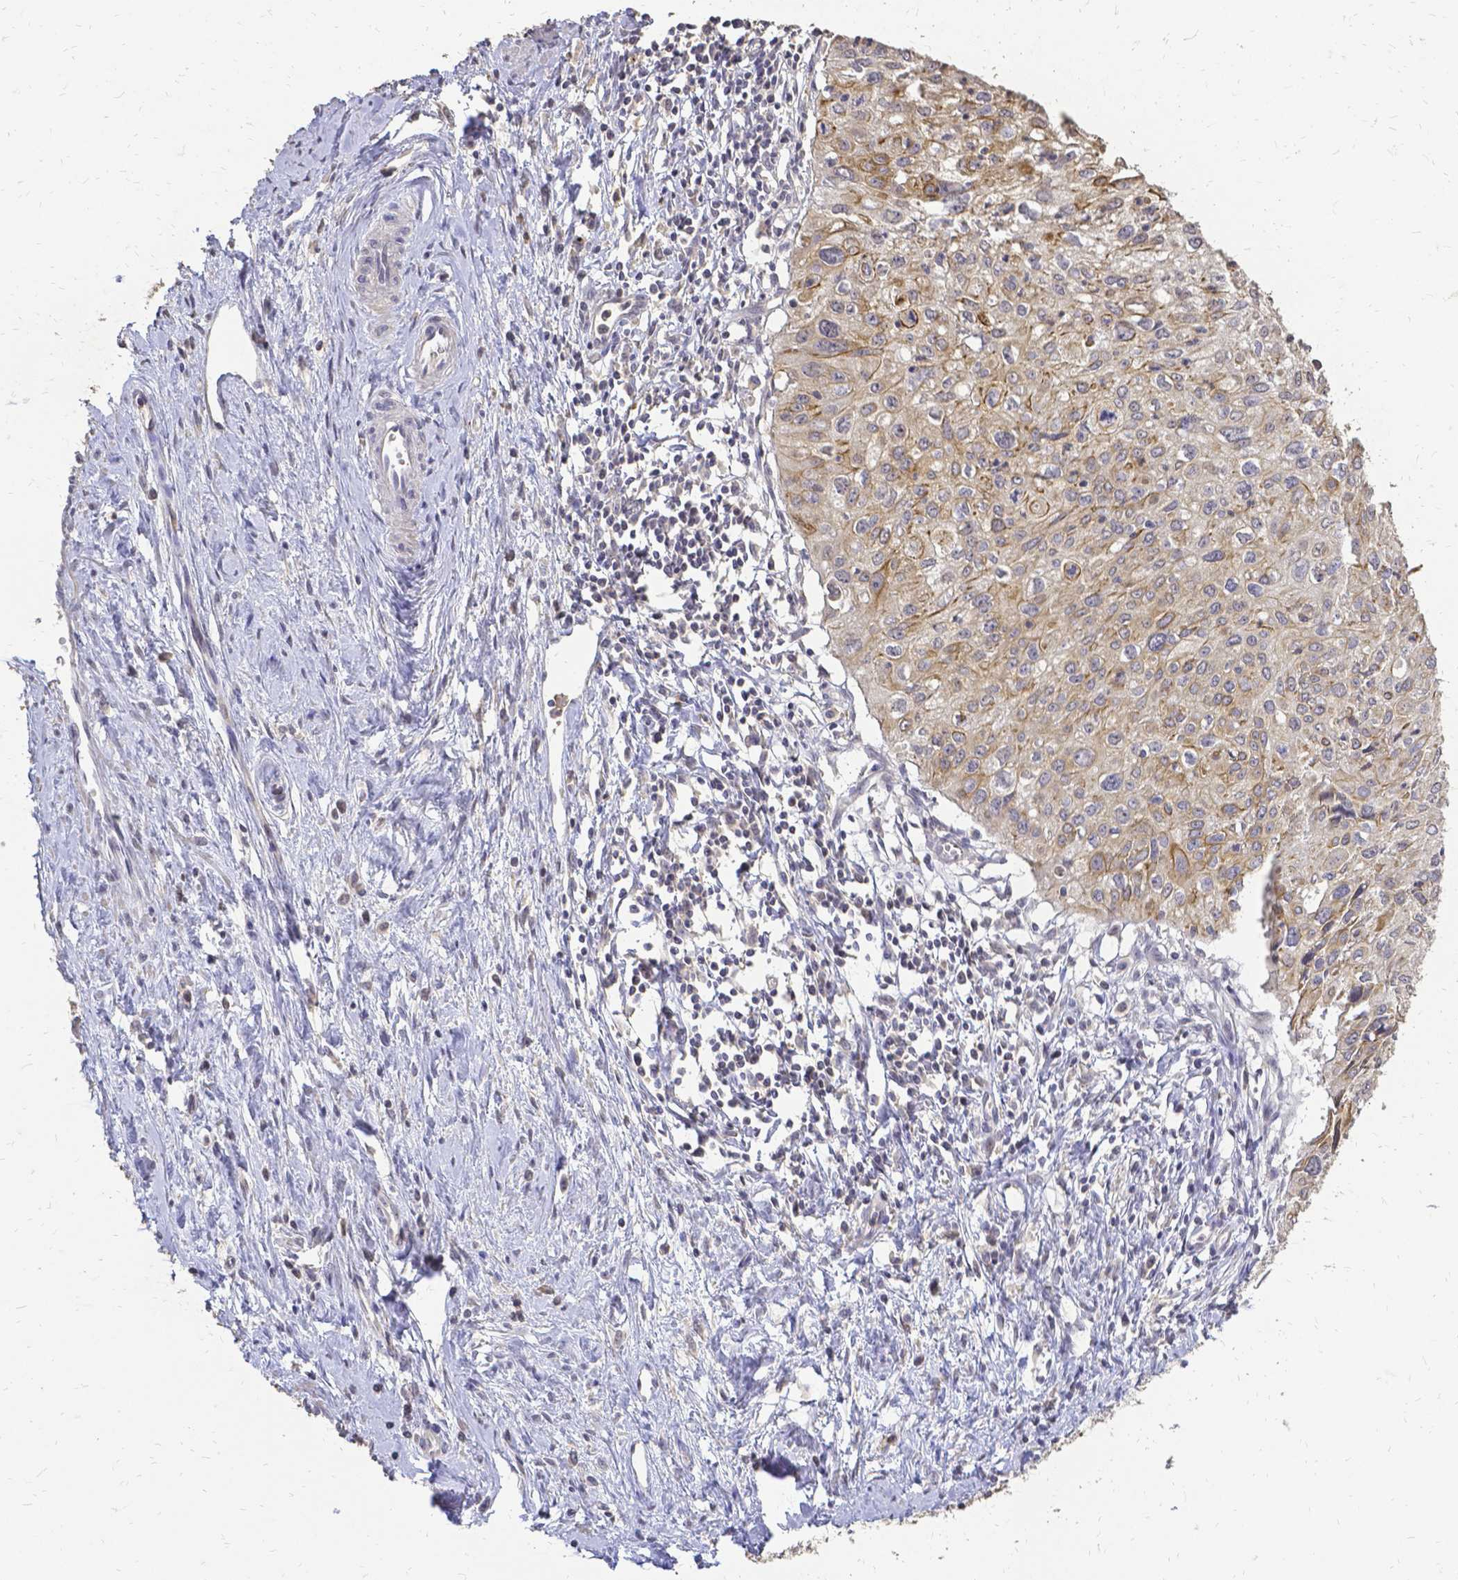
{"staining": {"intensity": "moderate", "quantity": ">75%", "location": "cytoplasmic/membranous"}, "tissue": "cervical cancer", "cell_type": "Tumor cells", "image_type": "cancer", "snomed": [{"axis": "morphology", "description": "Squamous cell carcinoma, NOS"}, {"axis": "topography", "description": "Cervix"}], "caption": "Human cervical squamous cell carcinoma stained with a protein marker exhibits moderate staining in tumor cells.", "gene": "CIB1", "patient": {"sex": "female", "age": 50}}